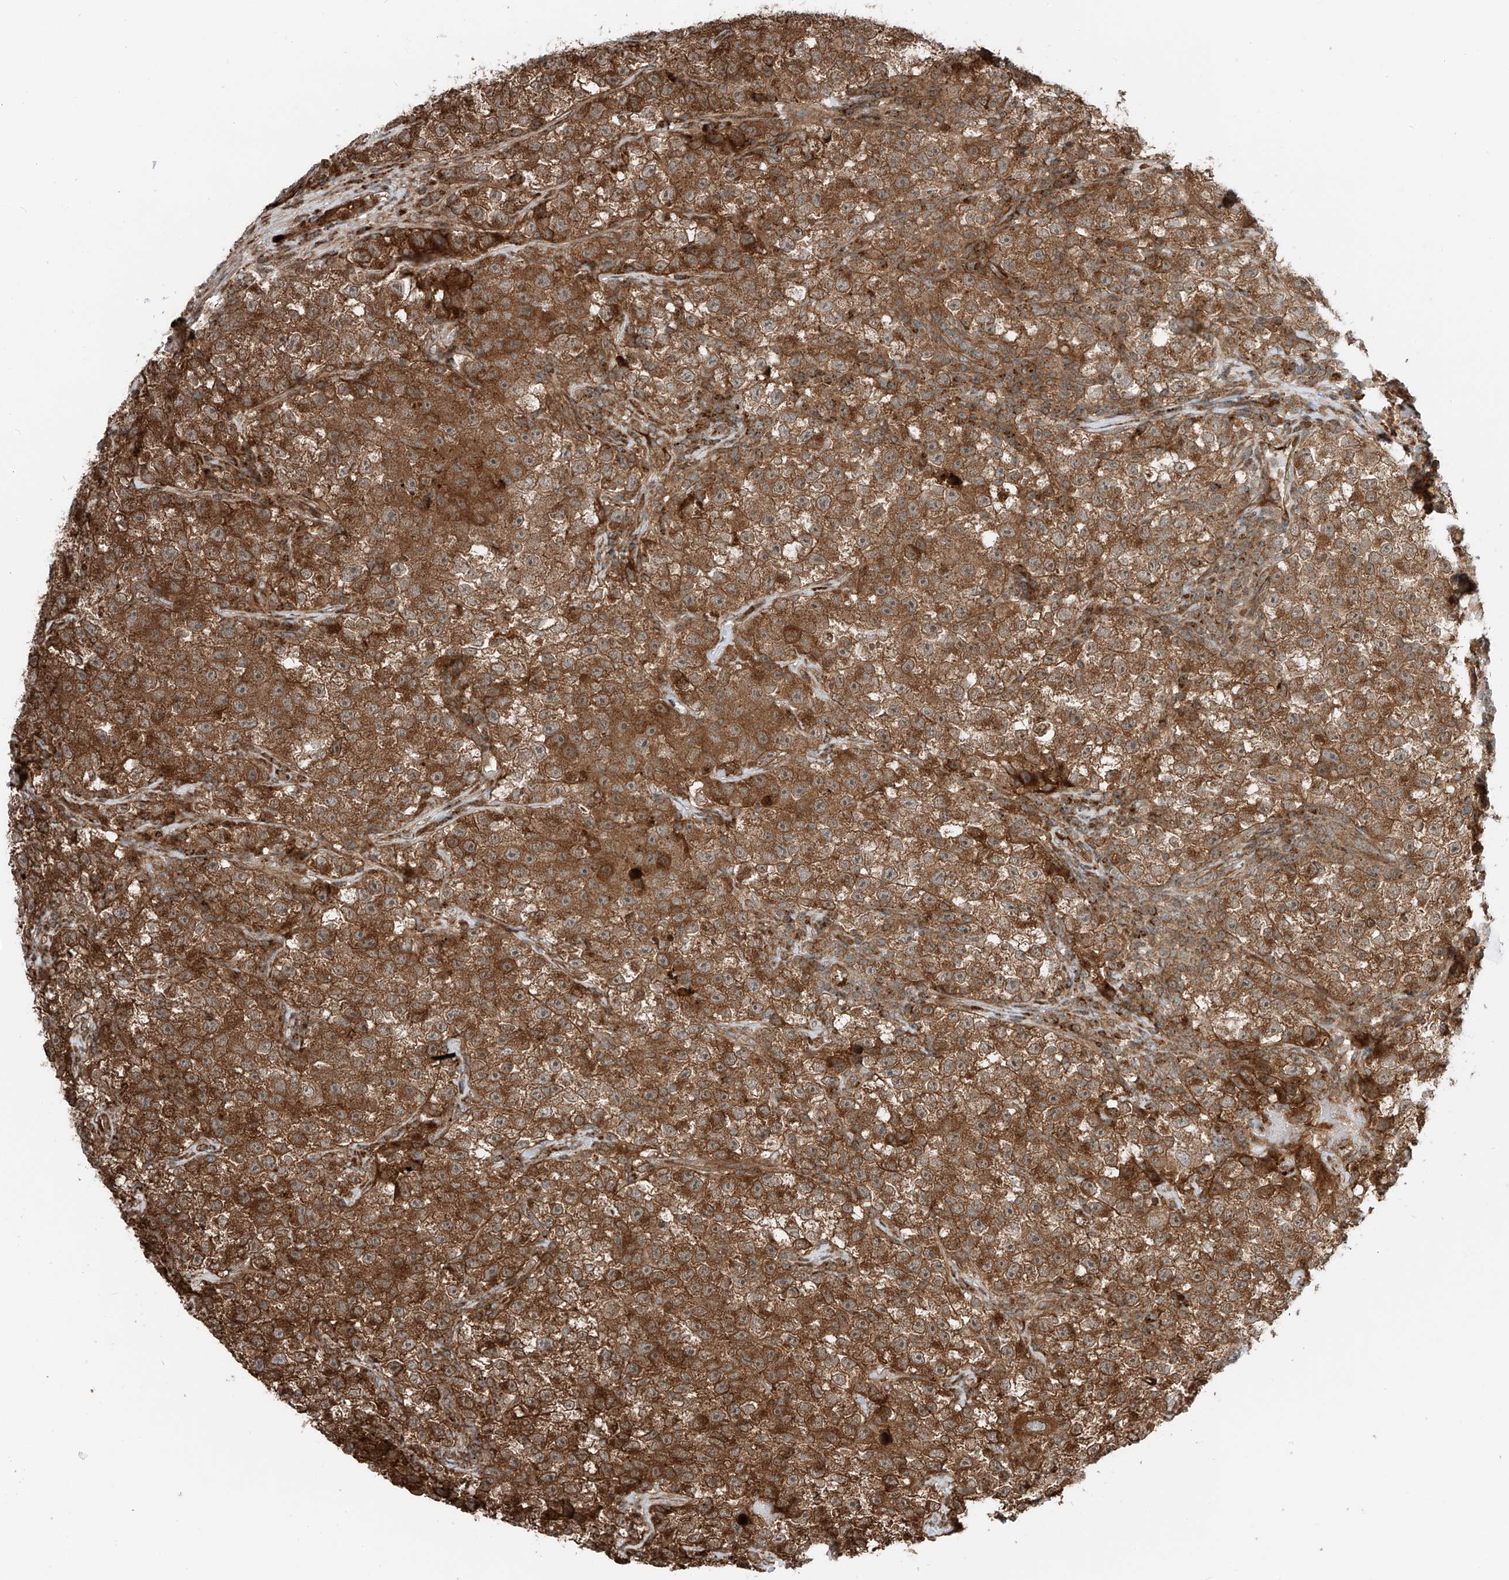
{"staining": {"intensity": "strong", "quantity": ">75%", "location": "cytoplasmic/membranous"}, "tissue": "testis cancer", "cell_type": "Tumor cells", "image_type": "cancer", "snomed": [{"axis": "morphology", "description": "Seminoma, NOS"}, {"axis": "topography", "description": "Testis"}], "caption": "Strong cytoplasmic/membranous protein positivity is appreciated in about >75% of tumor cells in seminoma (testis). (DAB (3,3'-diaminobenzidine) IHC, brown staining for protein, blue staining for nuclei).", "gene": "USP48", "patient": {"sex": "male", "age": 22}}